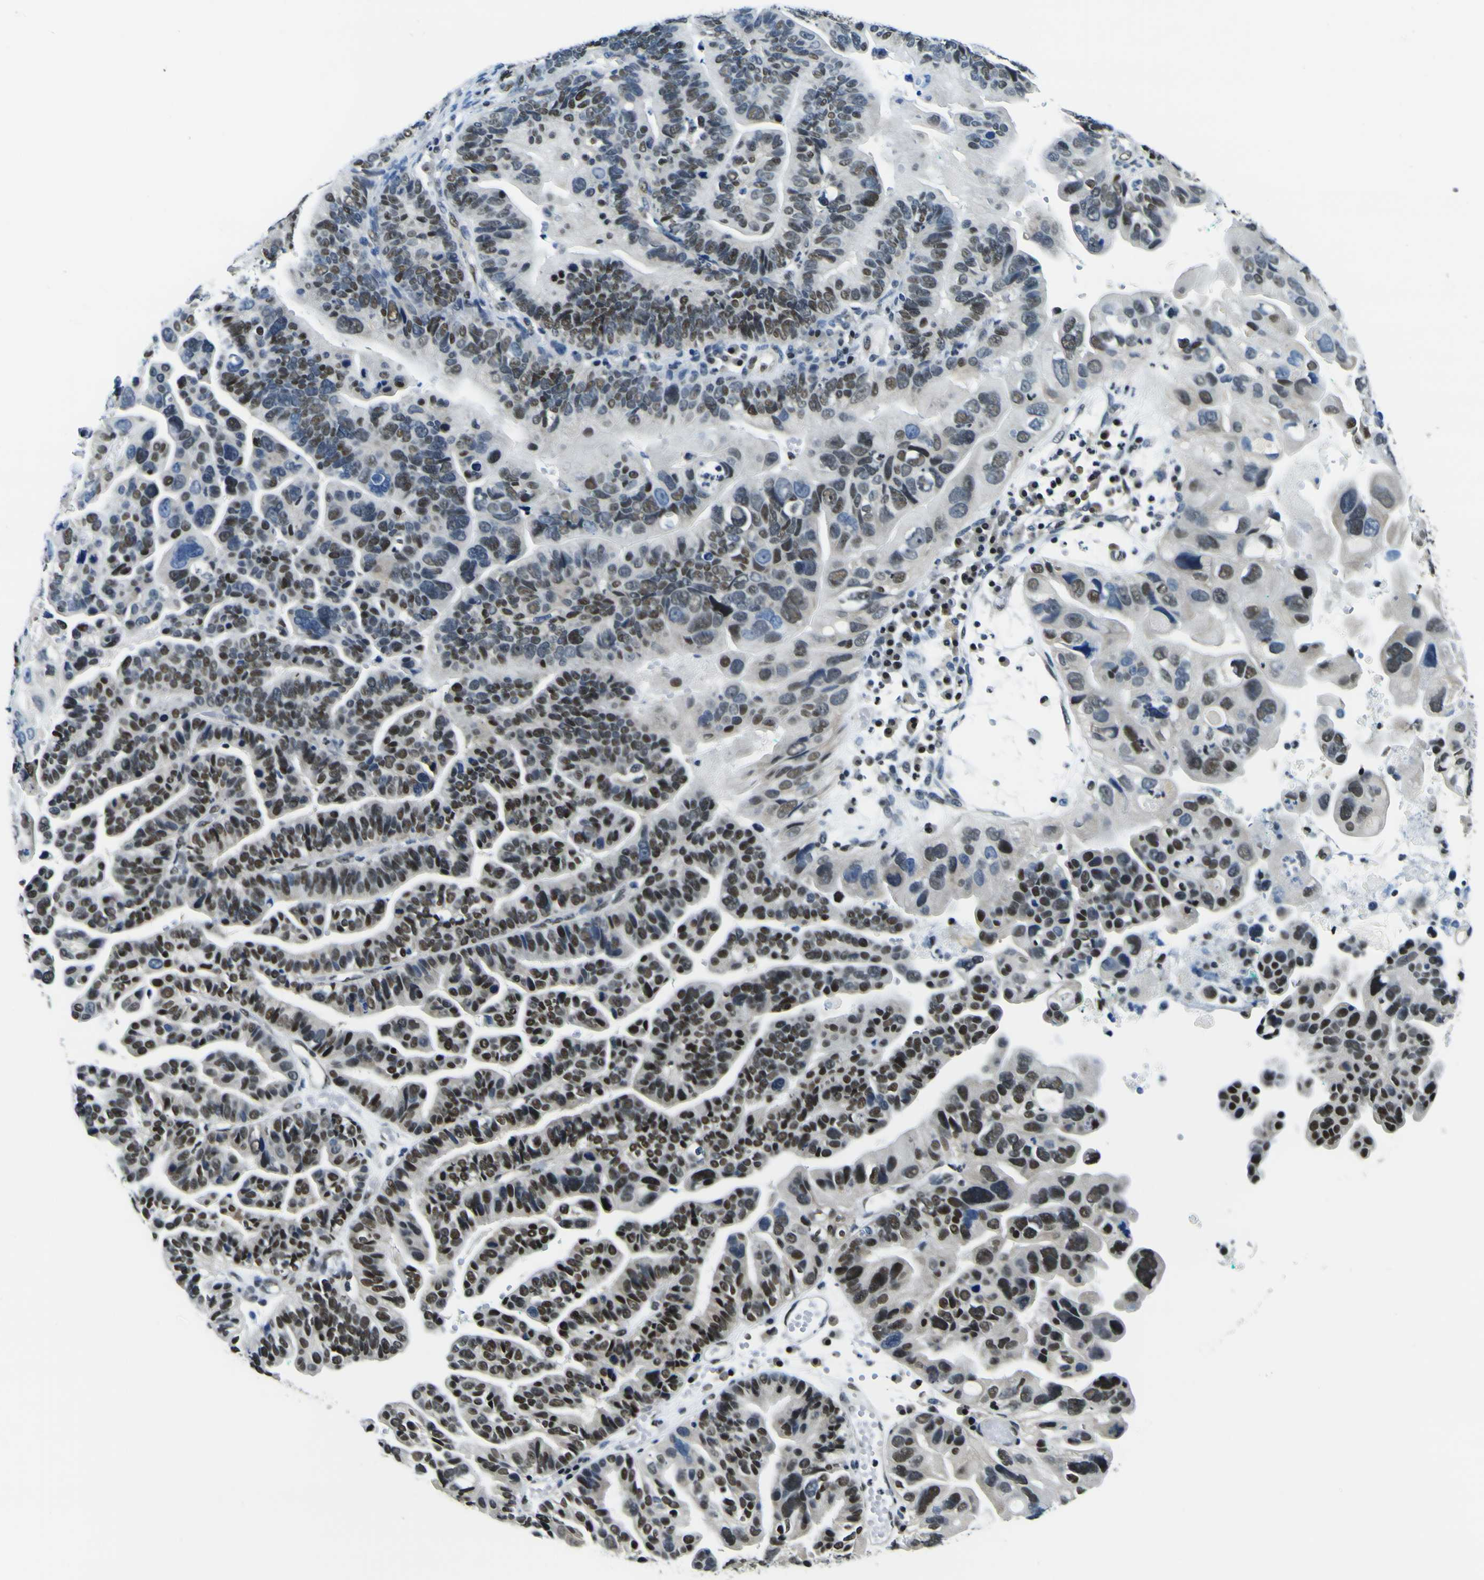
{"staining": {"intensity": "strong", "quantity": ">75%", "location": "nuclear"}, "tissue": "ovarian cancer", "cell_type": "Tumor cells", "image_type": "cancer", "snomed": [{"axis": "morphology", "description": "Cystadenocarcinoma, serous, NOS"}, {"axis": "topography", "description": "Ovary"}], "caption": "Brown immunohistochemical staining in ovarian cancer (serous cystadenocarcinoma) reveals strong nuclear positivity in approximately >75% of tumor cells.", "gene": "SP1", "patient": {"sex": "female", "age": 56}}